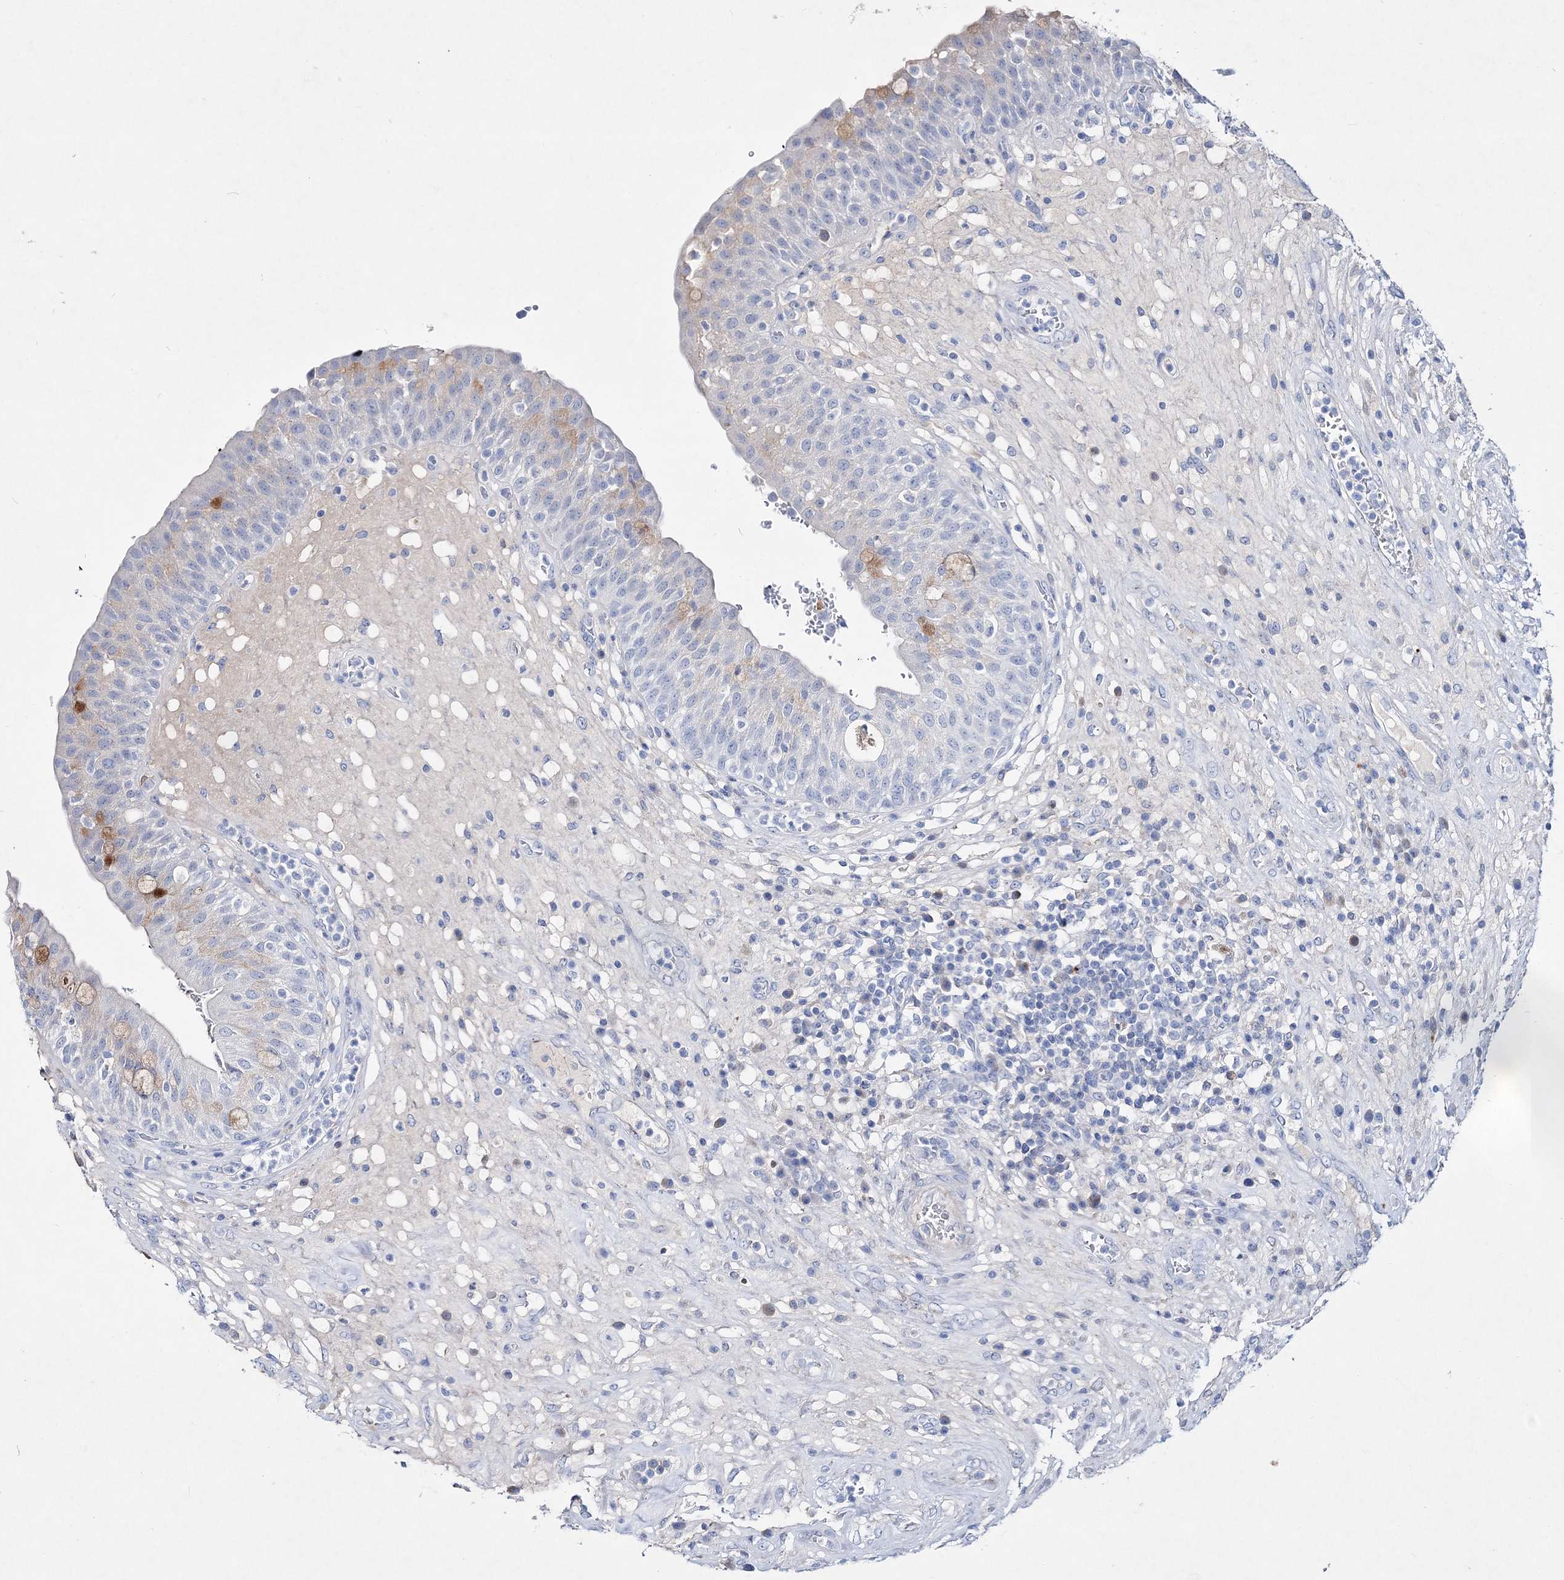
{"staining": {"intensity": "negative", "quantity": "none", "location": "none"}, "tissue": "urinary bladder", "cell_type": "Urothelial cells", "image_type": "normal", "snomed": [{"axis": "morphology", "description": "Normal tissue, NOS"}, {"axis": "topography", "description": "Urinary bladder"}], "caption": "Urinary bladder stained for a protein using immunohistochemistry (IHC) reveals no staining urothelial cells.", "gene": "SPINK7", "patient": {"sex": "female", "age": 62}}